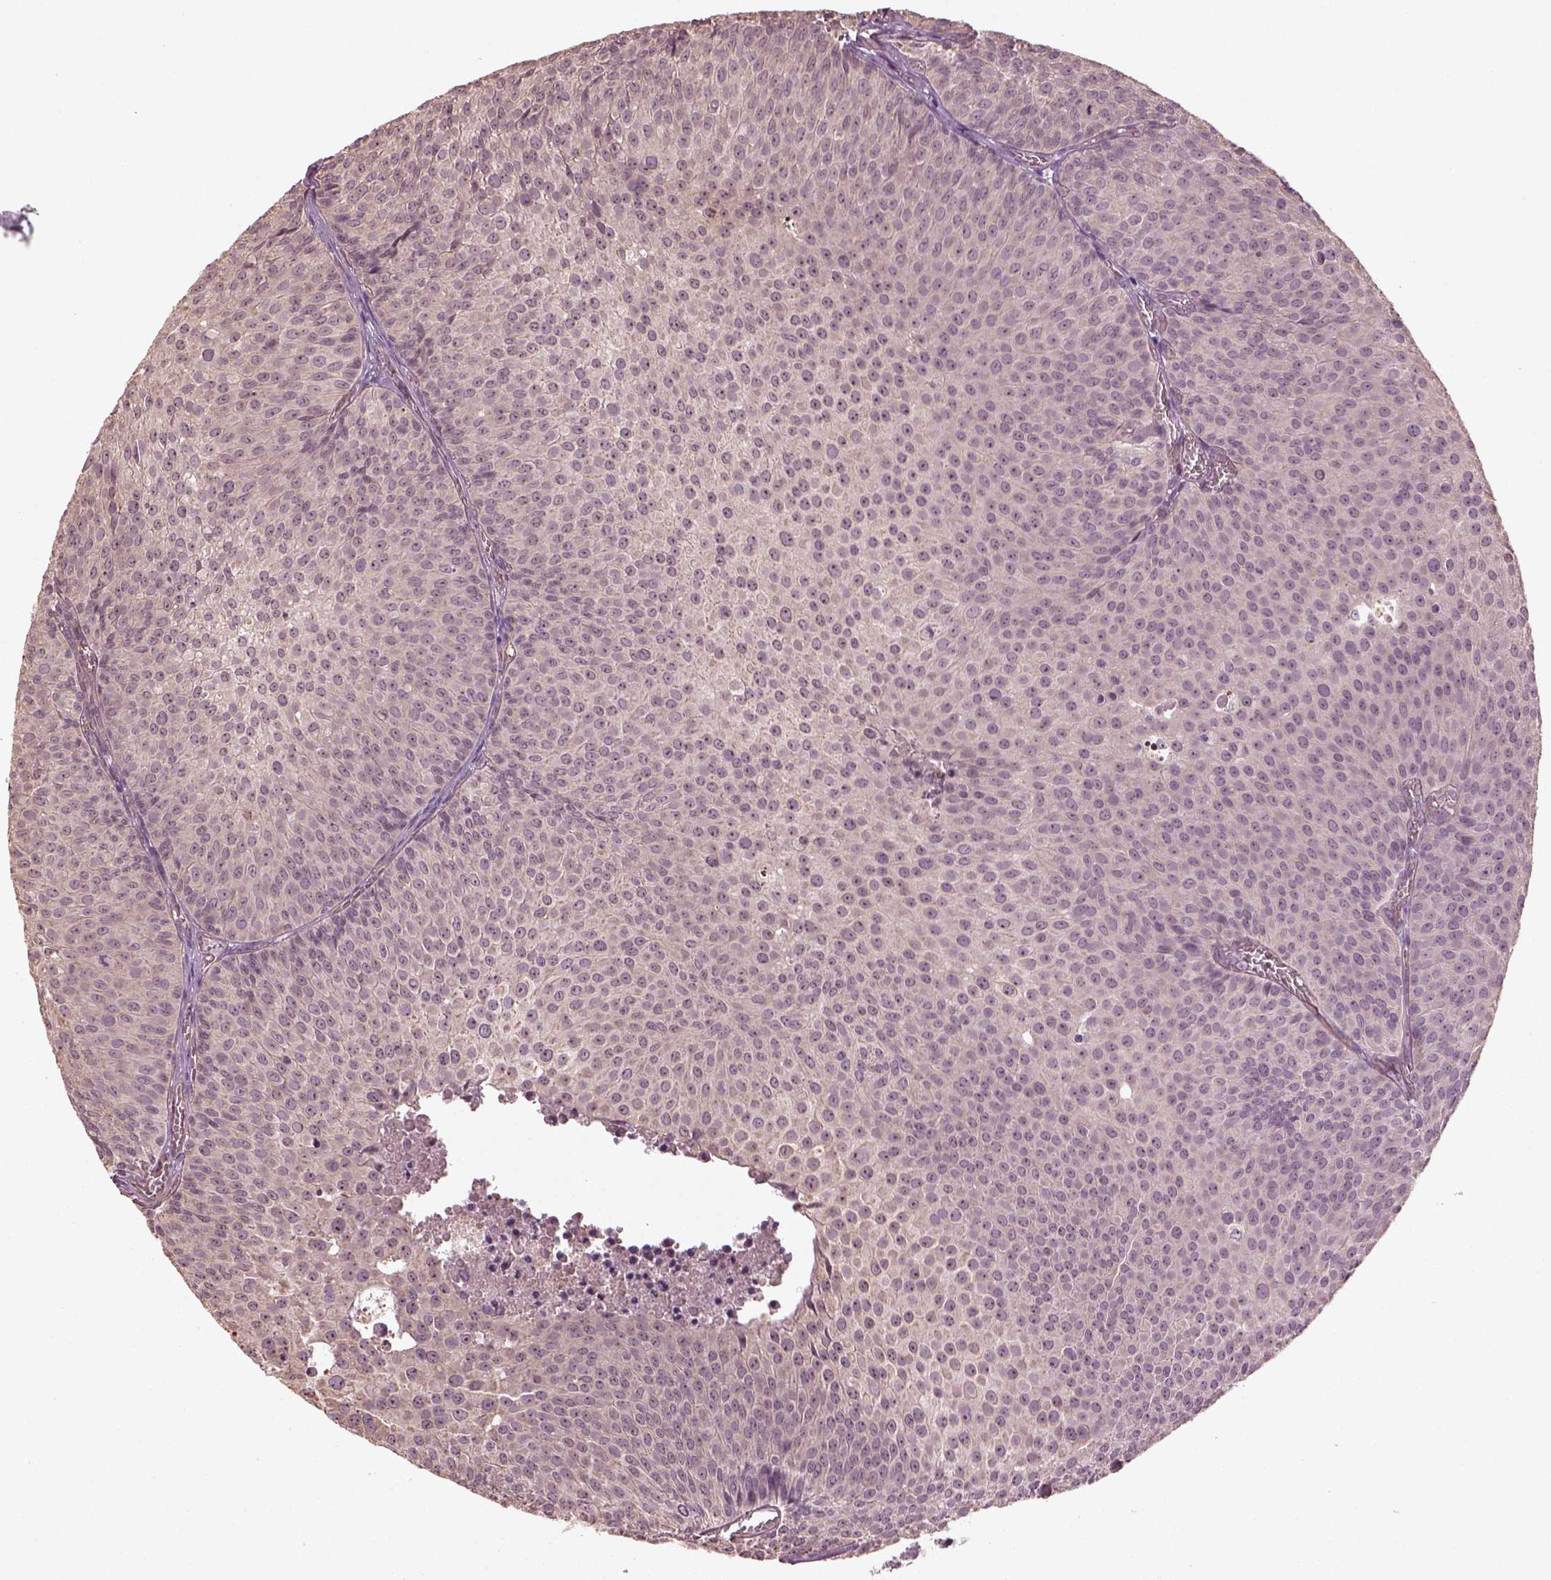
{"staining": {"intensity": "weak", "quantity": "25%-75%", "location": "nuclear"}, "tissue": "urothelial cancer", "cell_type": "Tumor cells", "image_type": "cancer", "snomed": [{"axis": "morphology", "description": "Urothelial carcinoma, Low grade"}, {"axis": "topography", "description": "Urinary bladder"}], "caption": "Low-grade urothelial carcinoma stained with a protein marker reveals weak staining in tumor cells.", "gene": "GNRH1", "patient": {"sex": "male", "age": 63}}